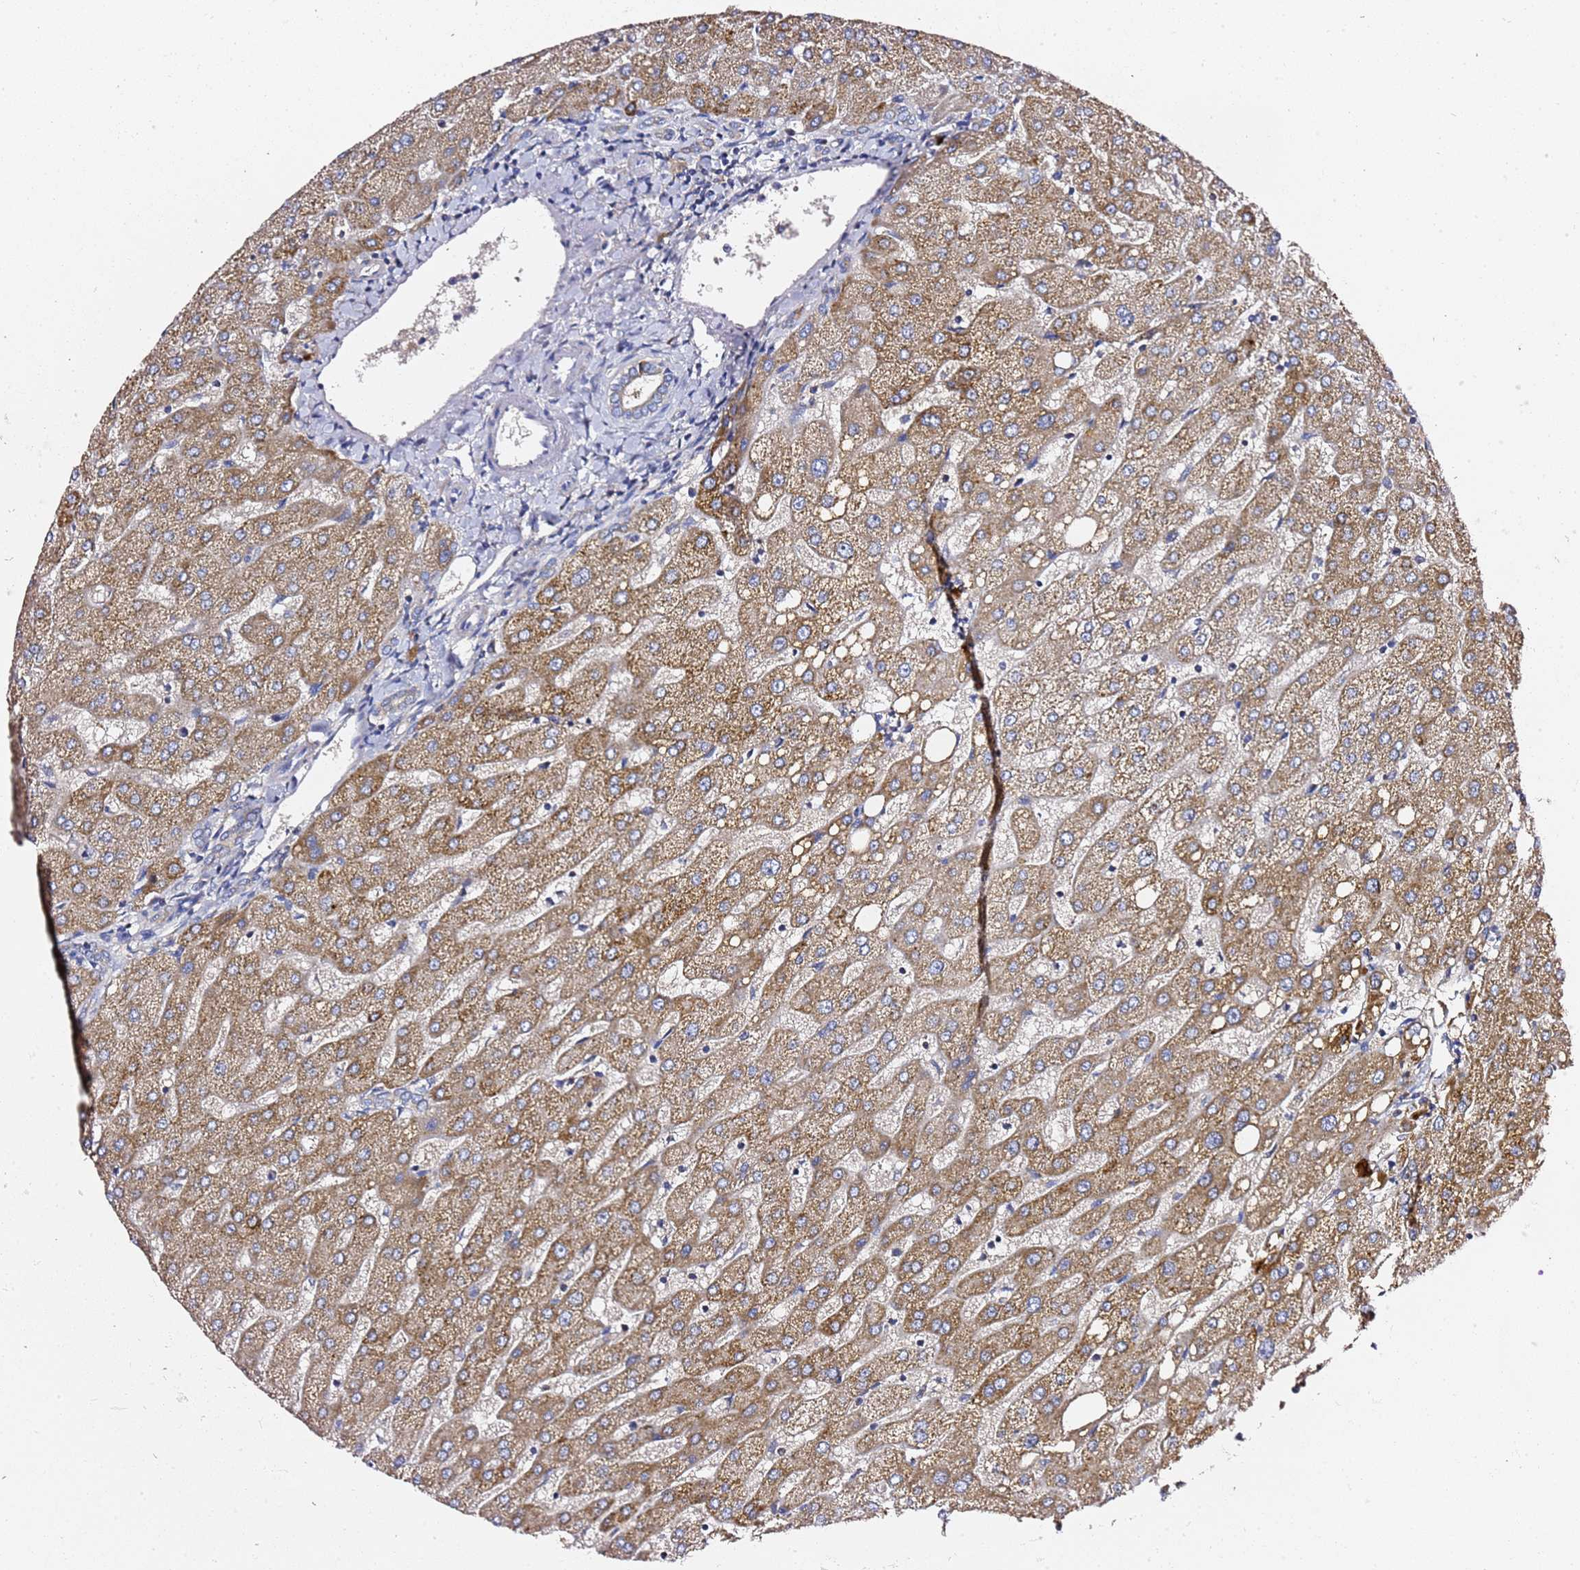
{"staining": {"intensity": "weak", "quantity": "<25%", "location": "cytoplasmic/membranous"}, "tissue": "liver", "cell_type": "Cholangiocytes", "image_type": "normal", "snomed": [{"axis": "morphology", "description": "Normal tissue, NOS"}, {"axis": "topography", "description": "Liver"}], "caption": "A high-resolution histopathology image shows immunohistochemistry (IHC) staining of unremarkable liver, which shows no significant positivity in cholangiocytes.", "gene": "C19orf12", "patient": {"sex": "male", "age": 67}}